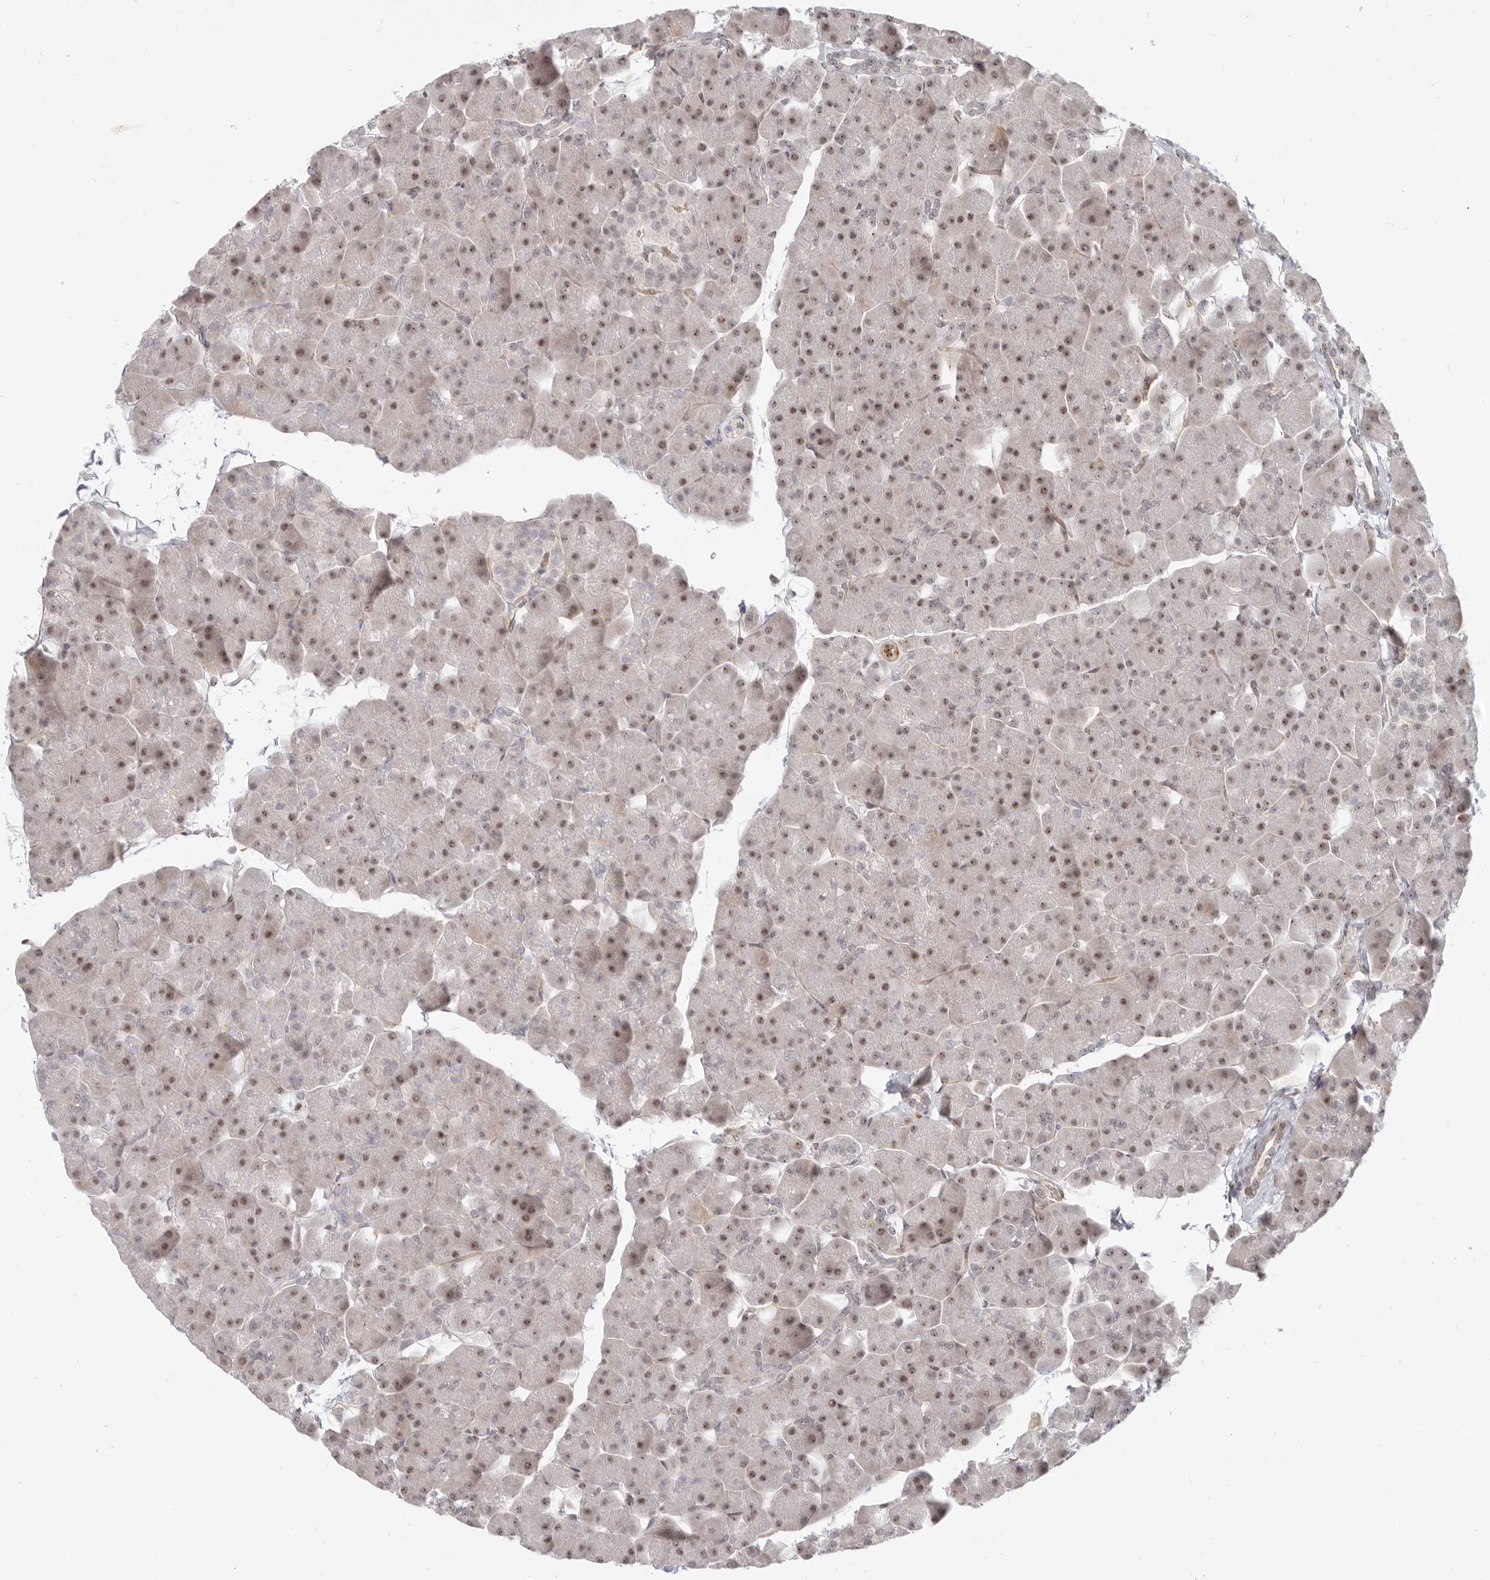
{"staining": {"intensity": "moderate", "quantity": ">75%", "location": "nuclear"}, "tissue": "pancreas", "cell_type": "Exocrine glandular cells", "image_type": "normal", "snomed": [{"axis": "morphology", "description": "Normal tissue, NOS"}, {"axis": "topography", "description": "Pancreas"}], "caption": "A histopathology image showing moderate nuclear staining in approximately >75% of exocrine glandular cells in unremarkable pancreas, as visualized by brown immunohistochemical staining.", "gene": "BAP1", "patient": {"sex": "male", "age": 35}}